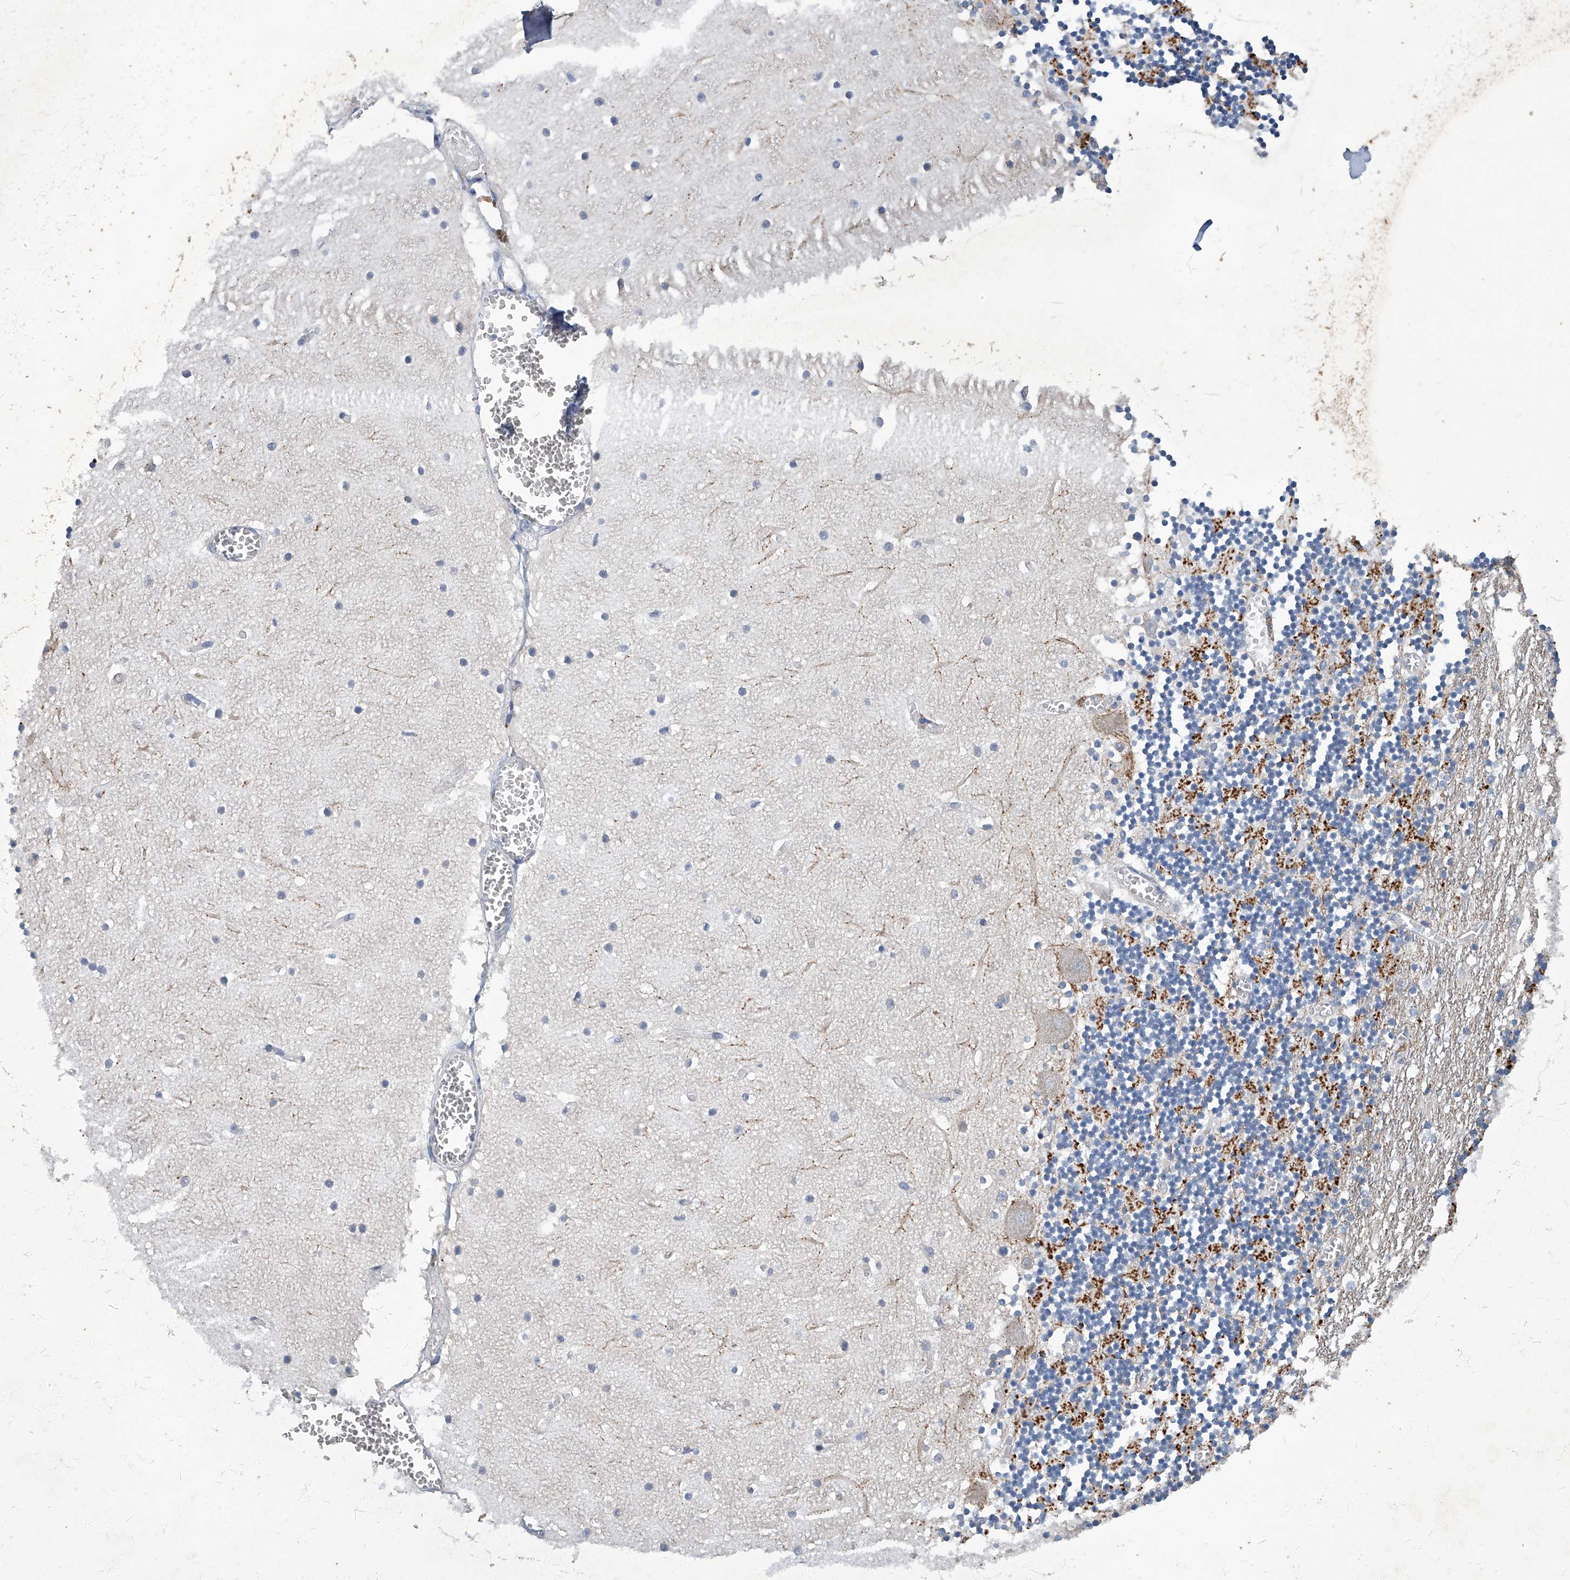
{"staining": {"intensity": "strong", "quantity": "25%-75%", "location": "cytoplasmic/membranous"}, "tissue": "cerebellum", "cell_type": "Cells in granular layer", "image_type": "normal", "snomed": [{"axis": "morphology", "description": "Normal tissue, NOS"}, {"axis": "topography", "description": "Cerebellum"}], "caption": "Immunohistochemistry (IHC) micrograph of normal cerebellum: cerebellum stained using IHC exhibits high levels of strong protein expression localized specifically in the cytoplasmic/membranous of cells in granular layer, appearing as a cytoplasmic/membranous brown color.", "gene": "TGFBR1", "patient": {"sex": "female", "age": 28}}